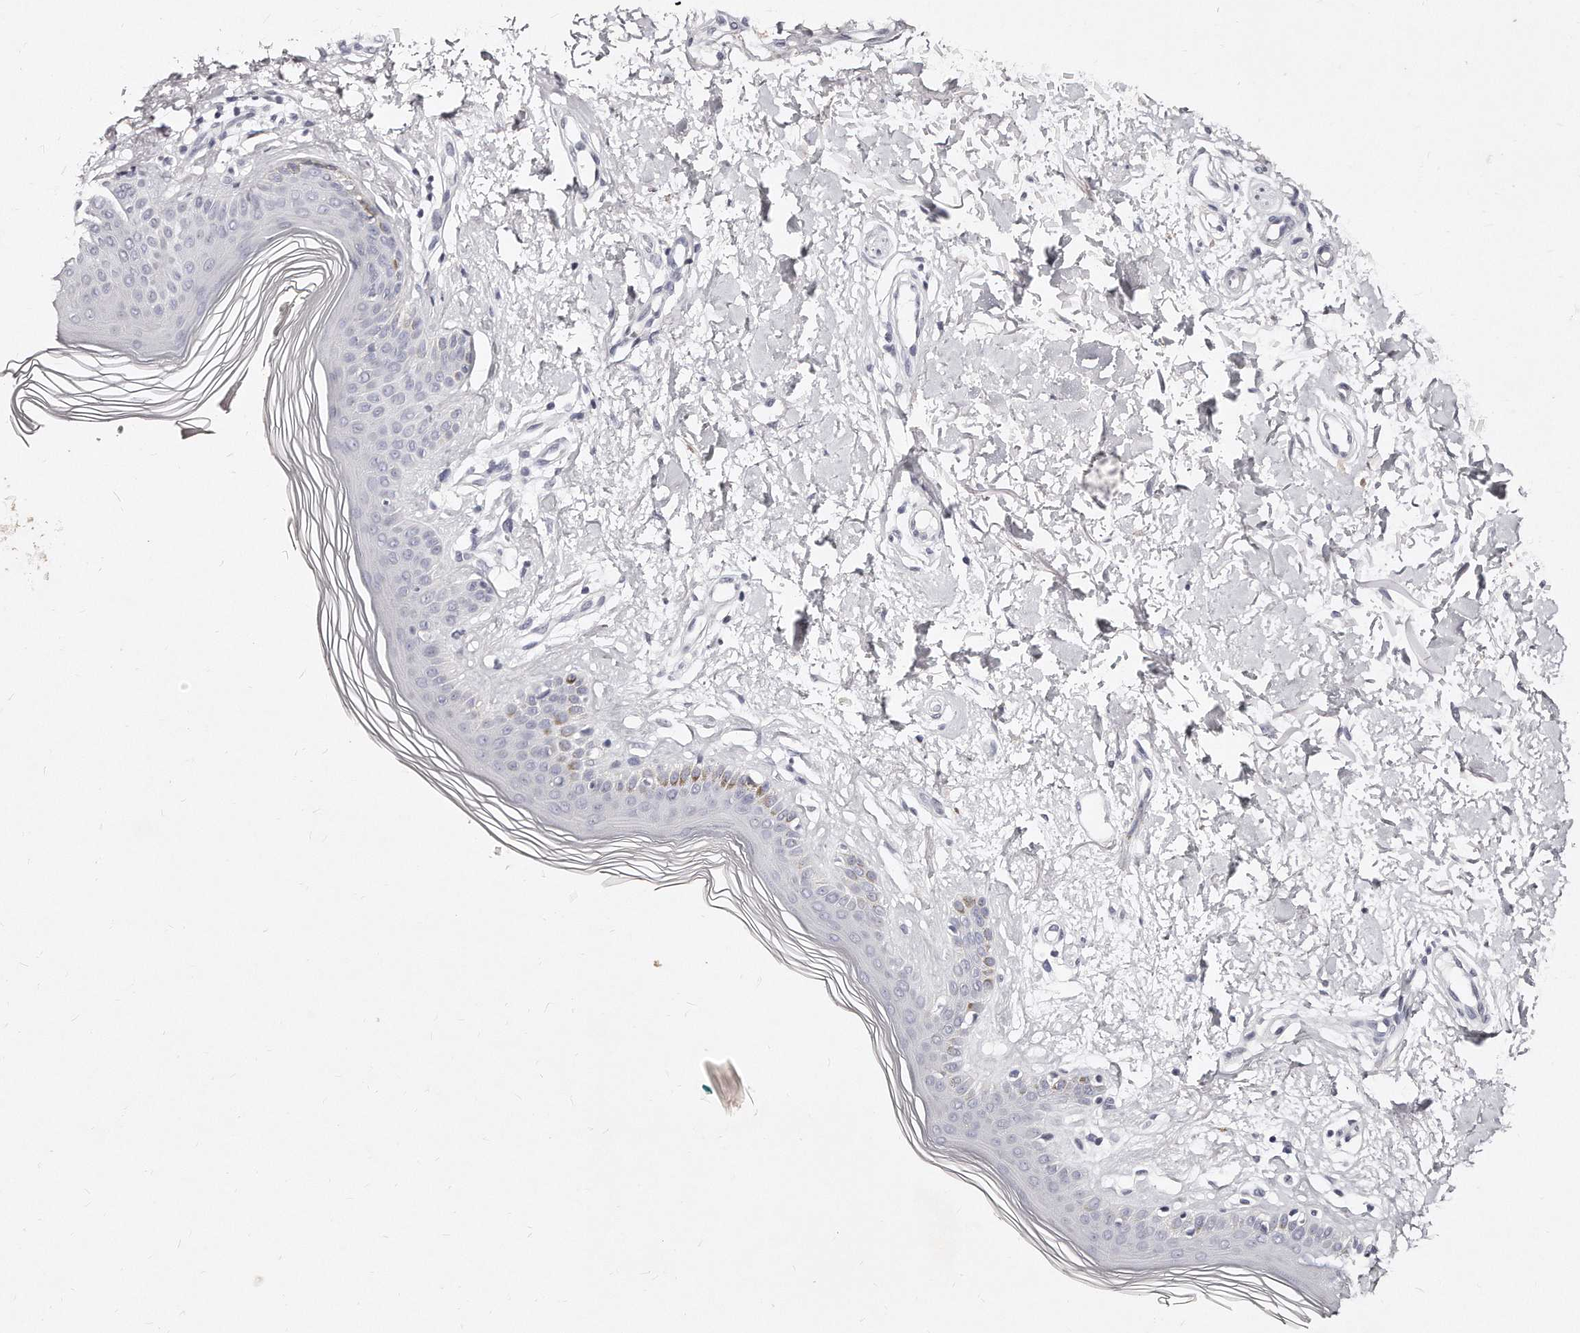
{"staining": {"intensity": "negative", "quantity": "none", "location": "none"}, "tissue": "skin", "cell_type": "Fibroblasts", "image_type": "normal", "snomed": [{"axis": "morphology", "description": "Normal tissue, NOS"}, {"axis": "topography", "description": "Skin"}], "caption": "An immunohistochemistry (IHC) photomicrograph of unremarkable skin is shown. There is no staining in fibroblasts of skin.", "gene": "GDA", "patient": {"sex": "female", "age": 64}}